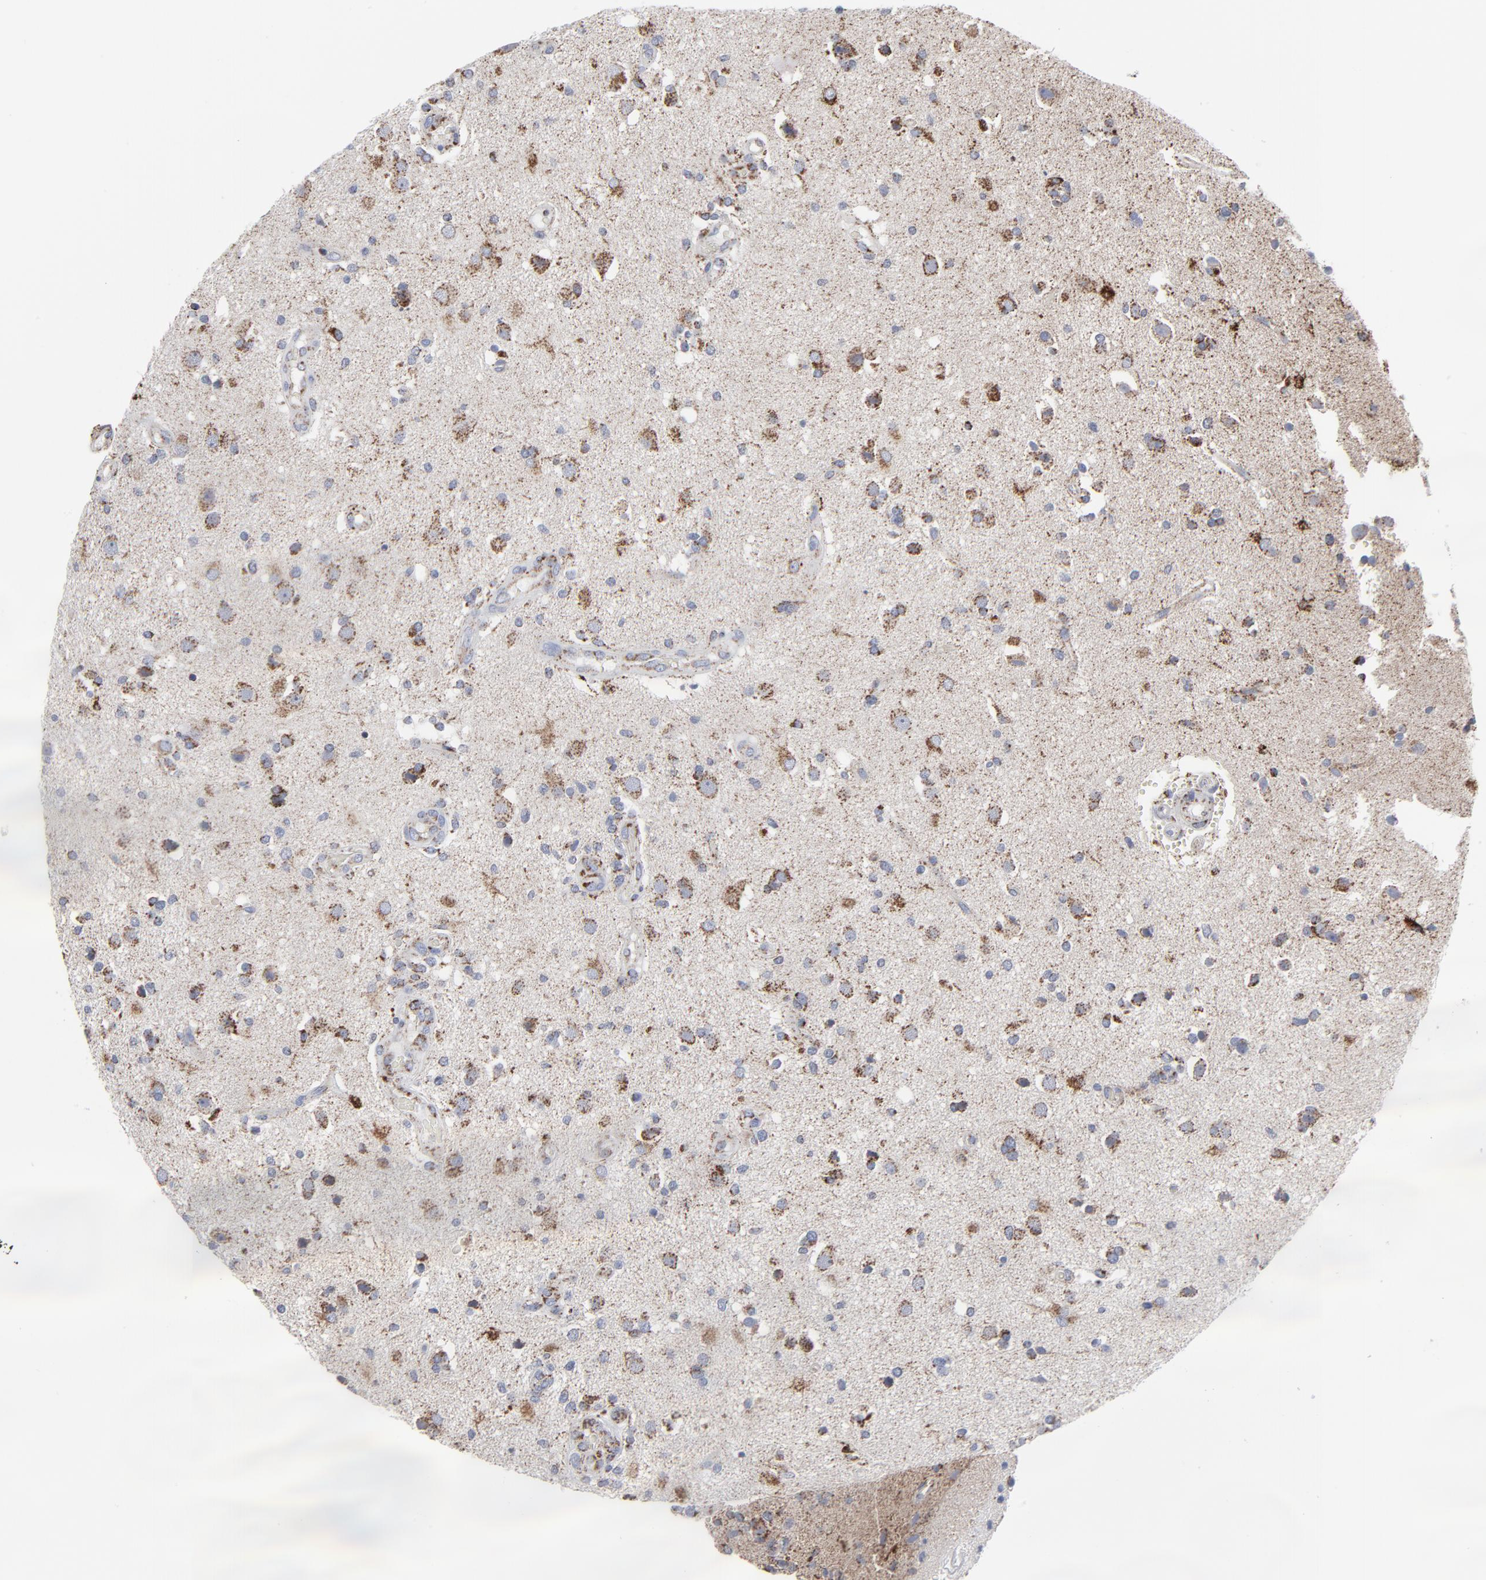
{"staining": {"intensity": "moderate", "quantity": "25%-75%", "location": "cytoplasmic/membranous"}, "tissue": "glioma", "cell_type": "Tumor cells", "image_type": "cancer", "snomed": [{"axis": "morphology", "description": "Normal tissue, NOS"}, {"axis": "morphology", "description": "Glioma, malignant, High grade"}, {"axis": "topography", "description": "Cerebral cortex"}], "caption": "An image showing moderate cytoplasmic/membranous positivity in approximately 25%-75% of tumor cells in malignant glioma (high-grade), as visualized by brown immunohistochemical staining.", "gene": "TXNRD2", "patient": {"sex": "male", "age": 75}}